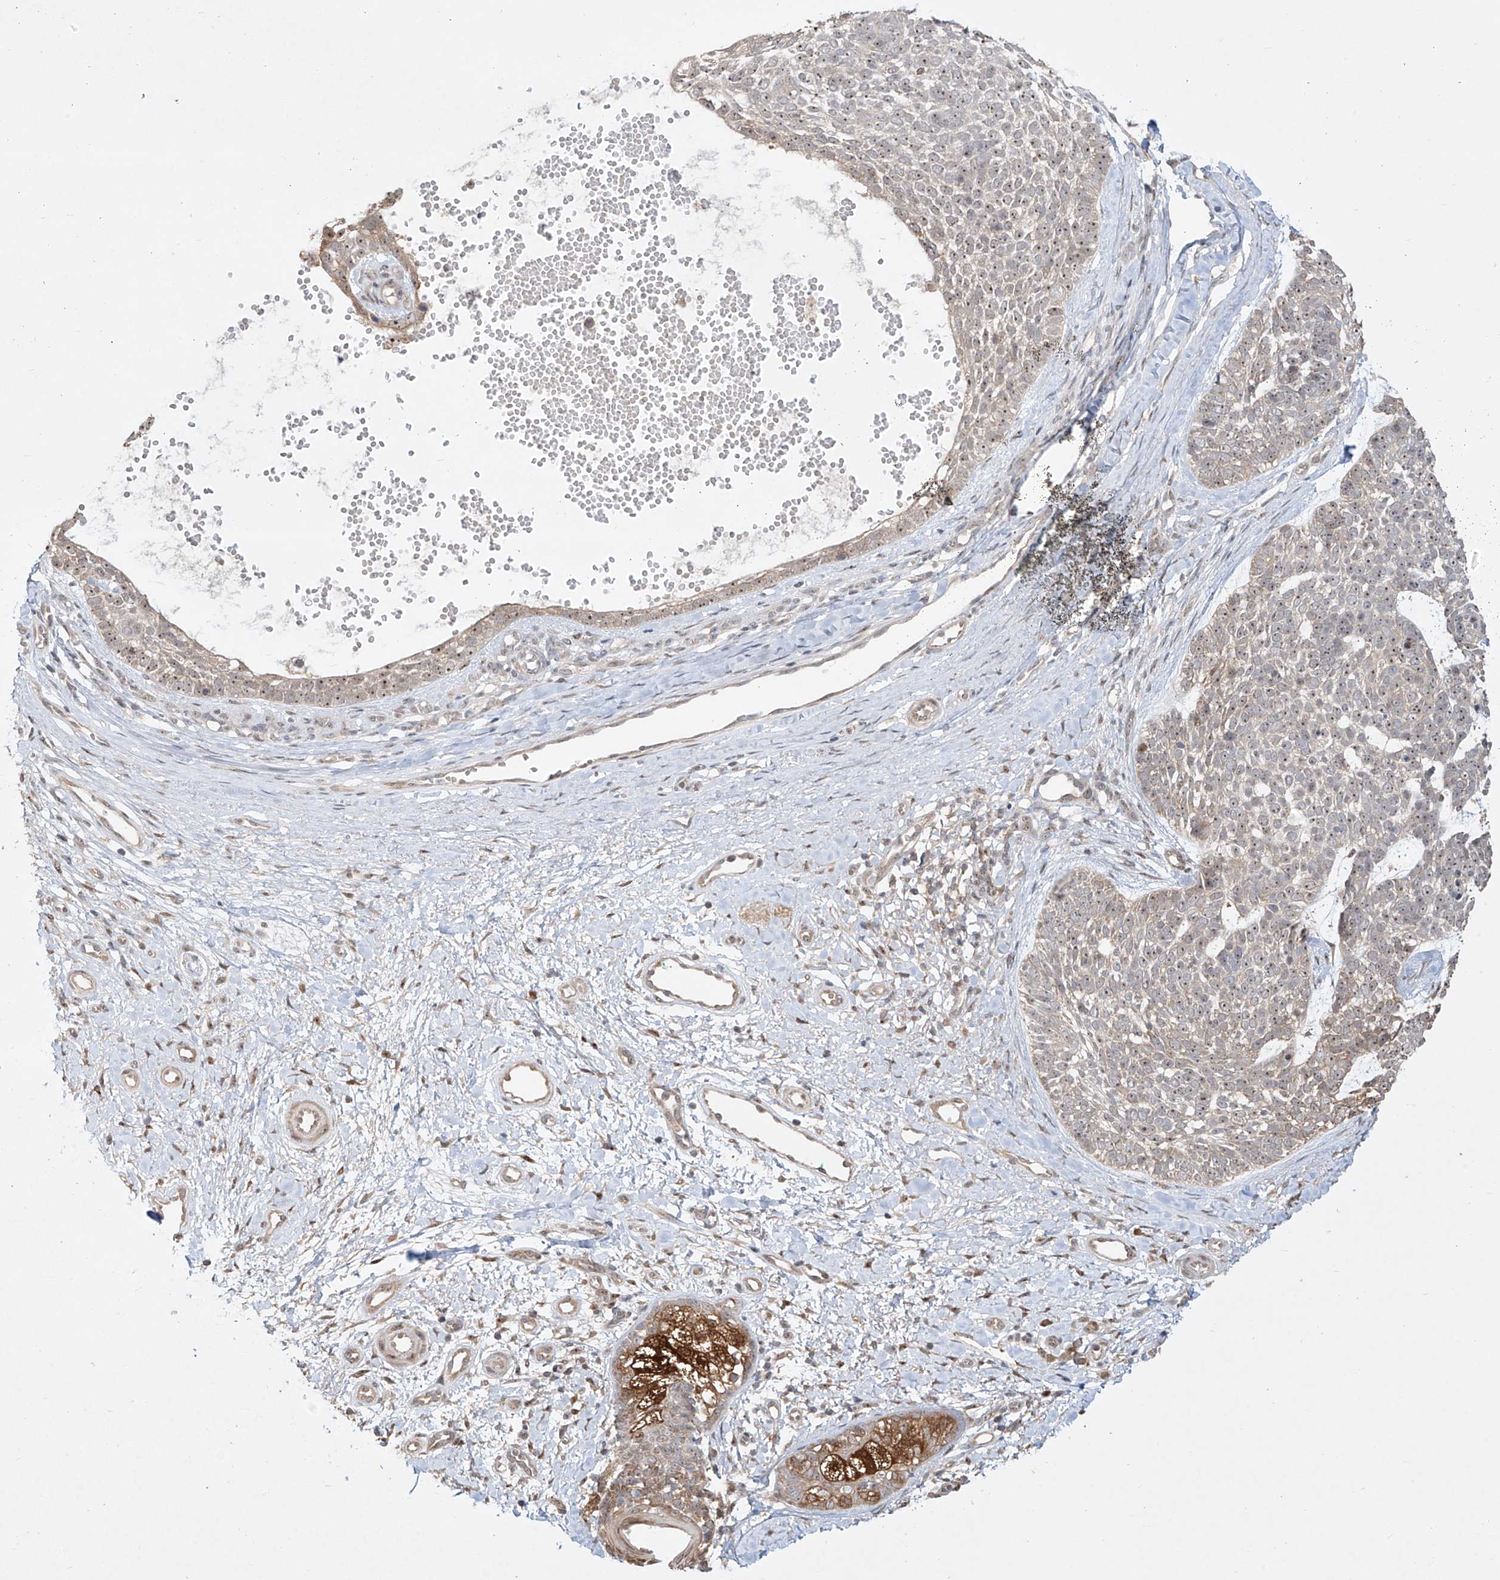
{"staining": {"intensity": "weak", "quantity": "25%-75%", "location": "nuclear"}, "tissue": "skin cancer", "cell_type": "Tumor cells", "image_type": "cancer", "snomed": [{"axis": "morphology", "description": "Basal cell carcinoma"}, {"axis": "topography", "description": "Skin"}], "caption": "Skin cancer was stained to show a protein in brown. There is low levels of weak nuclear expression in about 25%-75% of tumor cells. The staining was performed using DAB to visualize the protein expression in brown, while the nuclei were stained in blue with hematoxylin (Magnification: 20x).", "gene": "TASP1", "patient": {"sex": "female", "age": 81}}